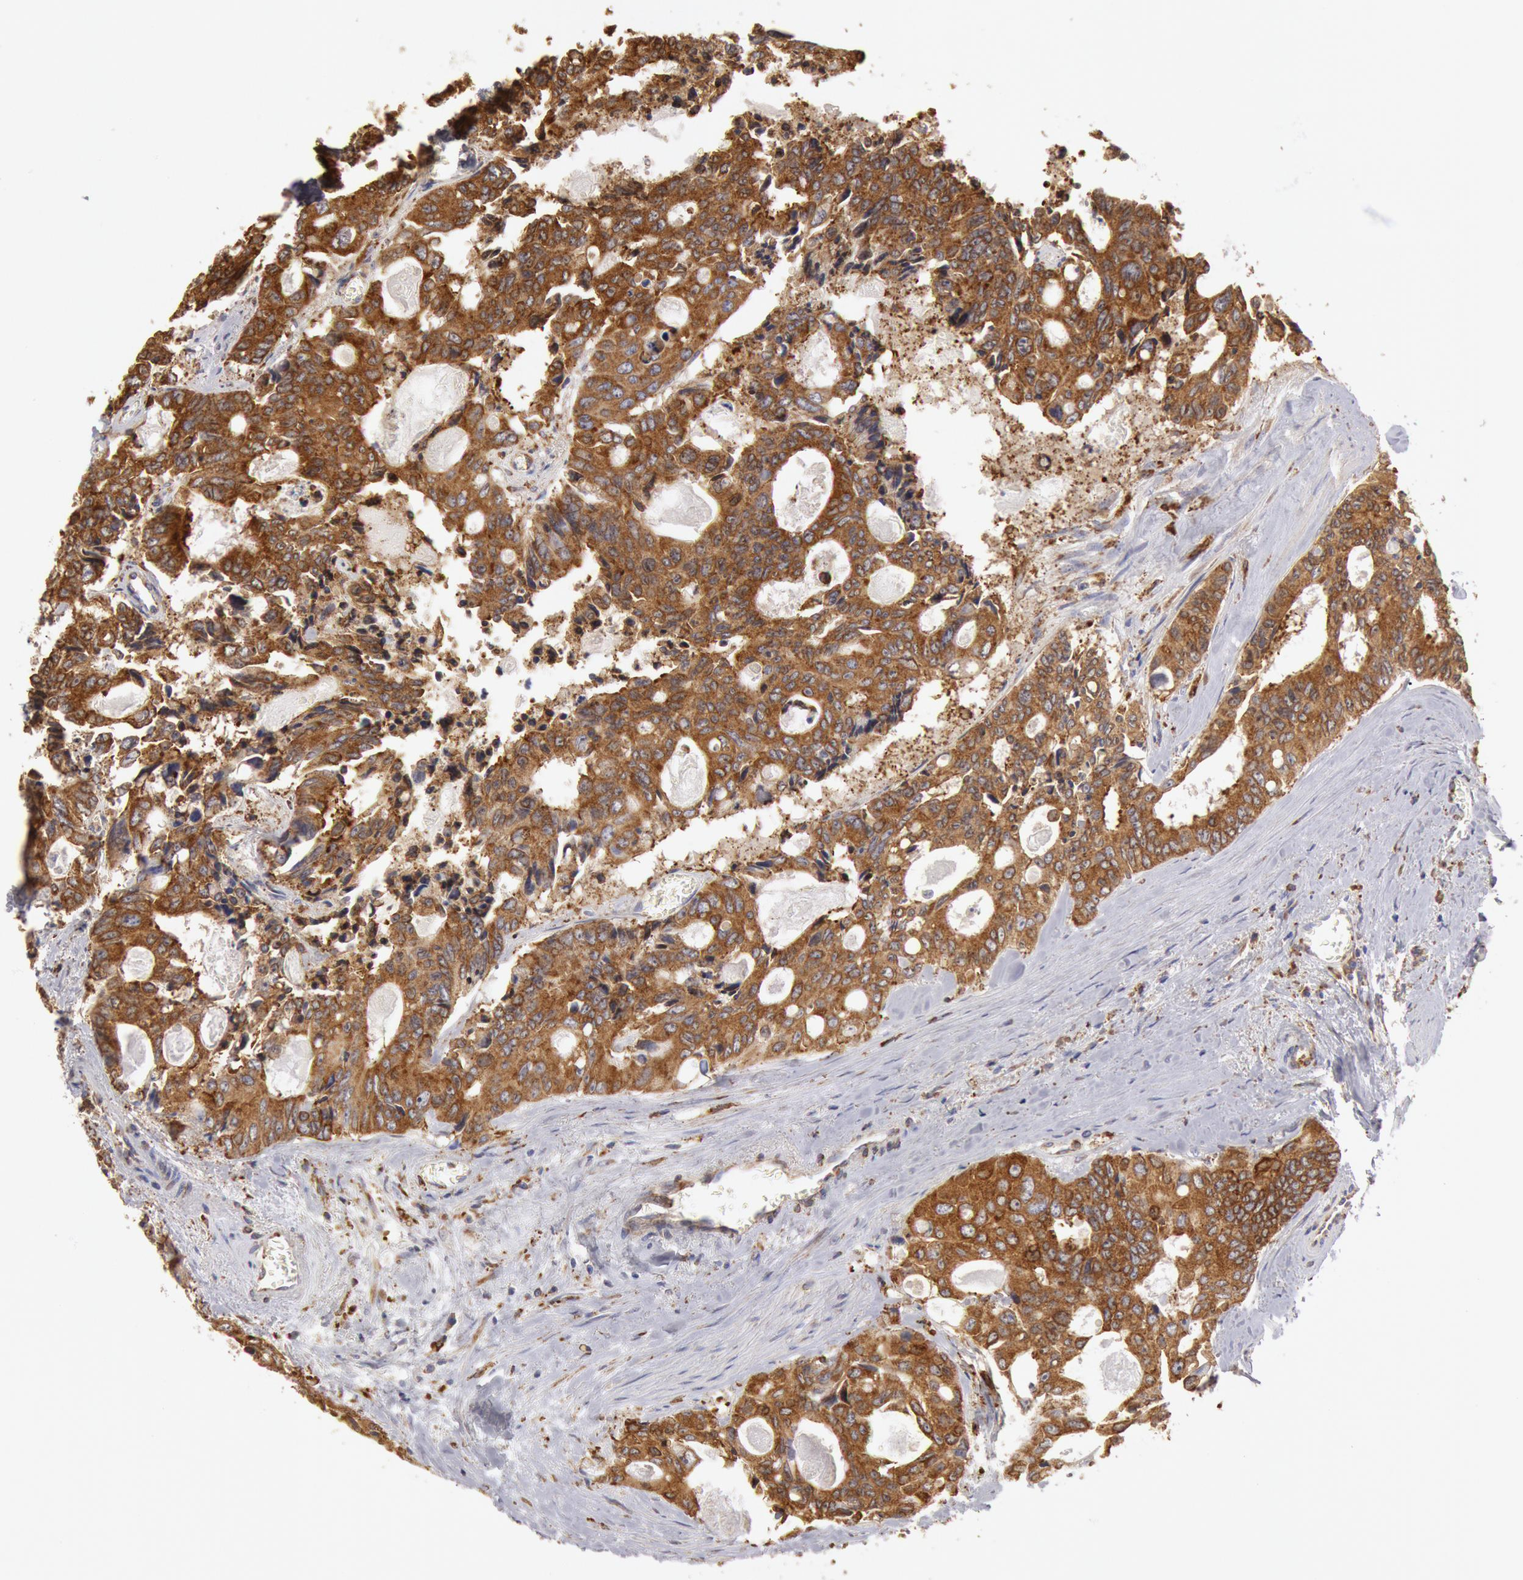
{"staining": {"intensity": "strong", "quantity": ">75%", "location": "cytoplasmic/membranous"}, "tissue": "colorectal cancer", "cell_type": "Tumor cells", "image_type": "cancer", "snomed": [{"axis": "morphology", "description": "Adenocarcinoma, NOS"}, {"axis": "topography", "description": "Rectum"}], "caption": "This is a histology image of IHC staining of colorectal cancer, which shows strong expression in the cytoplasmic/membranous of tumor cells.", "gene": "ERP44", "patient": {"sex": "male", "age": 76}}